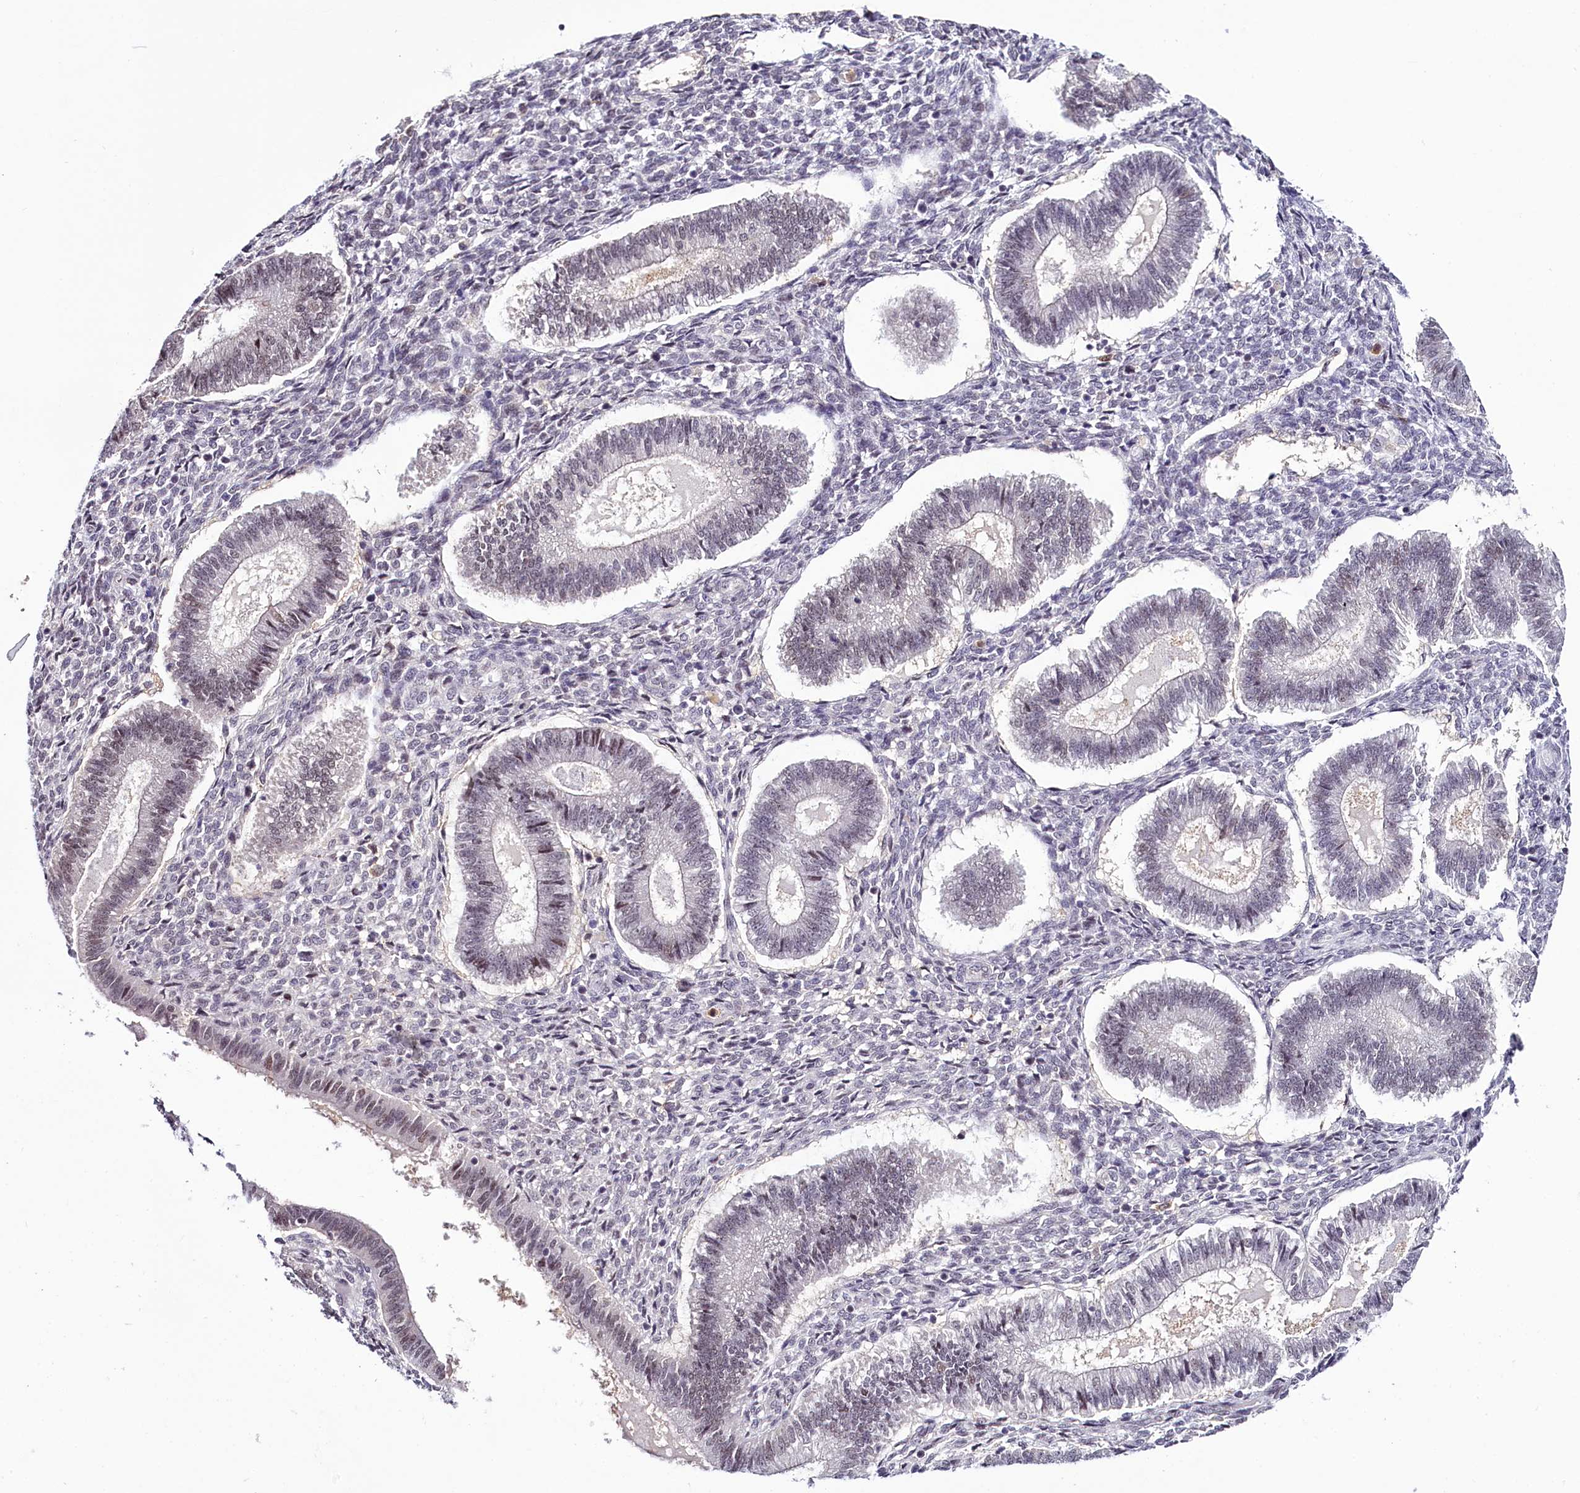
{"staining": {"intensity": "weak", "quantity": "<25%", "location": "nuclear"}, "tissue": "endometrium", "cell_type": "Cells in endometrial stroma", "image_type": "normal", "snomed": [{"axis": "morphology", "description": "Normal tissue, NOS"}, {"axis": "topography", "description": "Endometrium"}], "caption": "Immunohistochemistry (IHC) histopathology image of unremarkable human endometrium stained for a protein (brown), which displays no positivity in cells in endometrial stroma. Nuclei are stained in blue.", "gene": "SCAF11", "patient": {"sex": "female", "age": 25}}